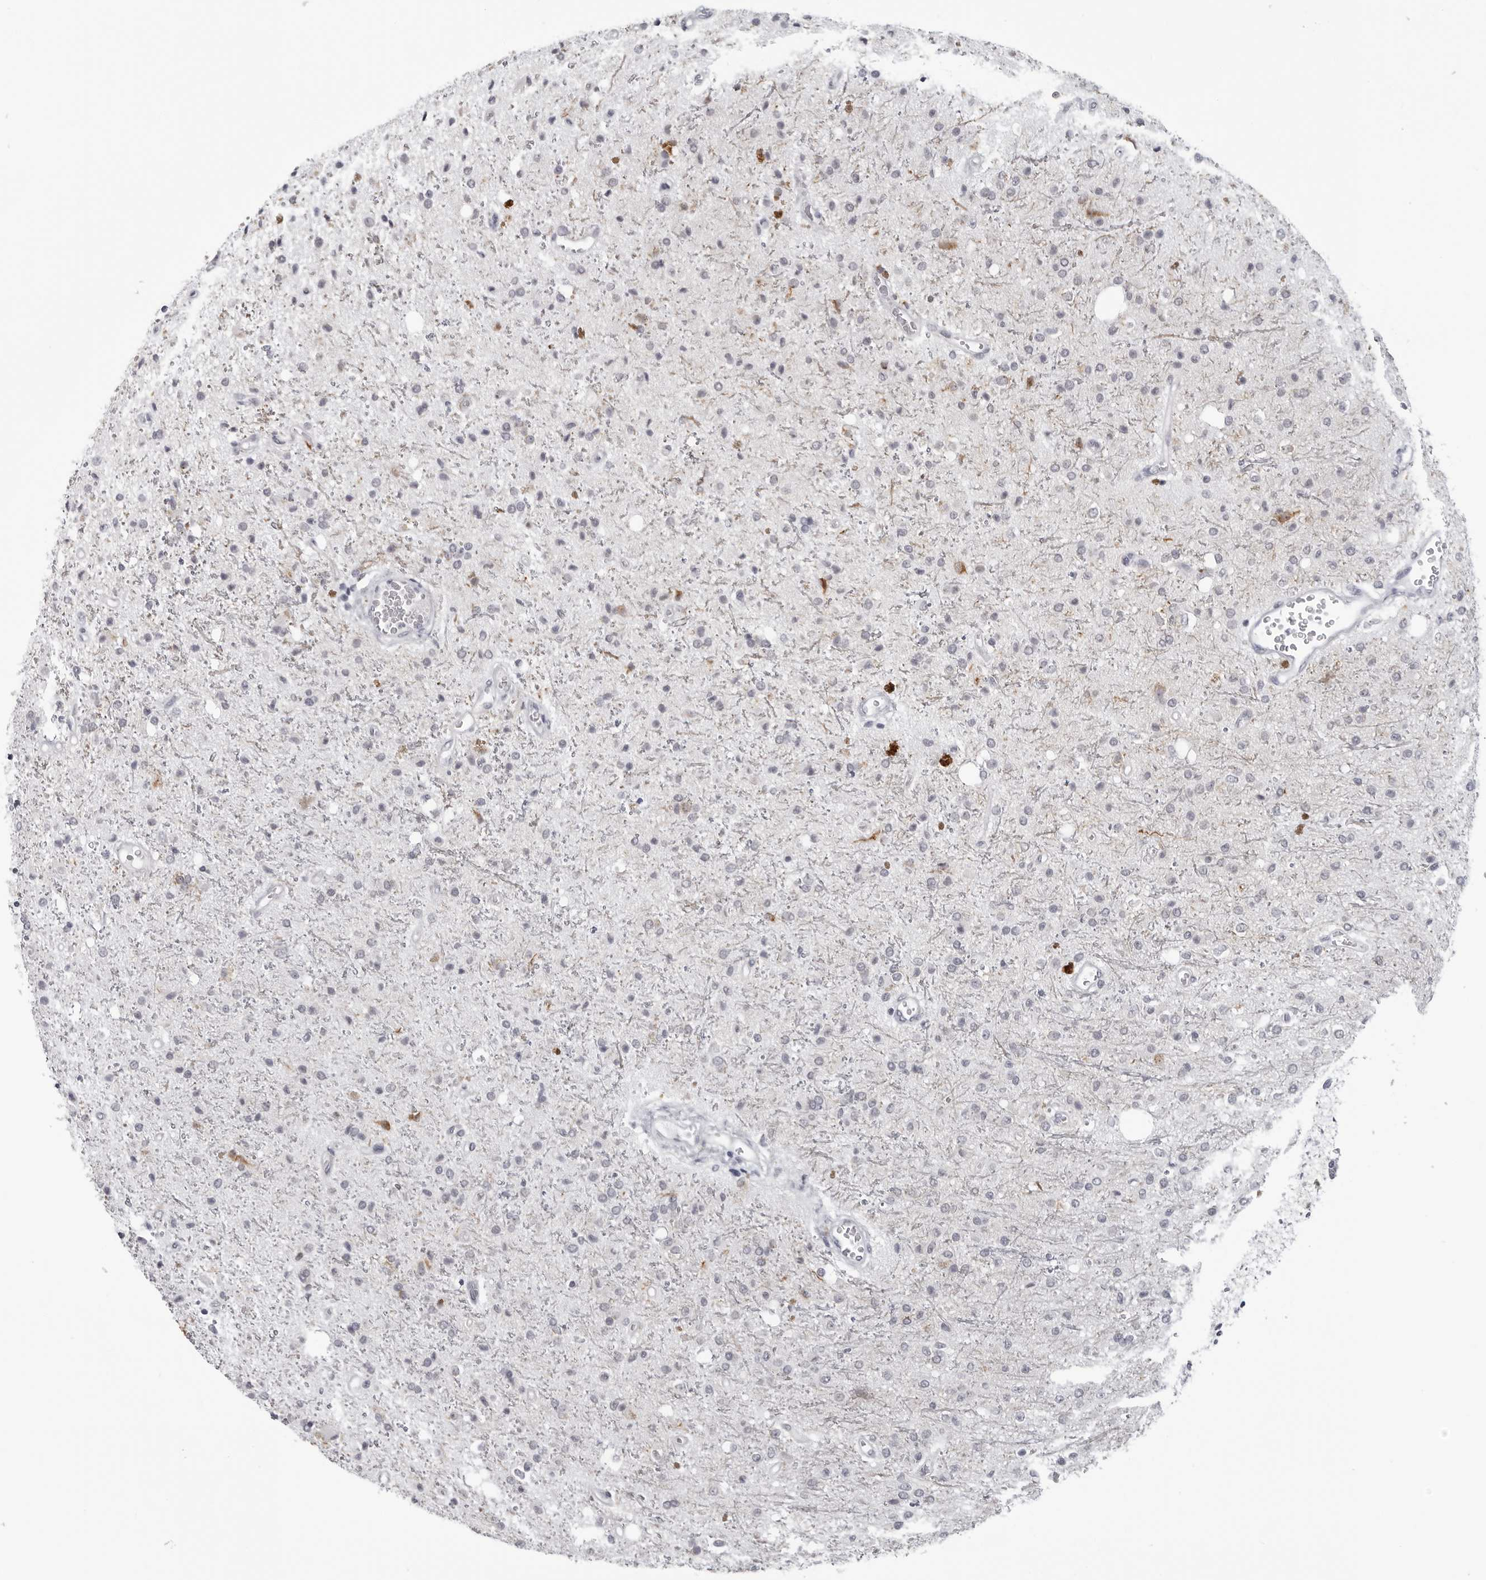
{"staining": {"intensity": "negative", "quantity": "none", "location": "none"}, "tissue": "glioma", "cell_type": "Tumor cells", "image_type": "cancer", "snomed": [{"axis": "morphology", "description": "Glioma, malignant, High grade"}, {"axis": "topography", "description": "Brain"}], "caption": "The IHC photomicrograph has no significant staining in tumor cells of glioma tissue. (Brightfield microscopy of DAB immunohistochemistry (IHC) at high magnification).", "gene": "OPLAH", "patient": {"sex": "male", "age": 47}}